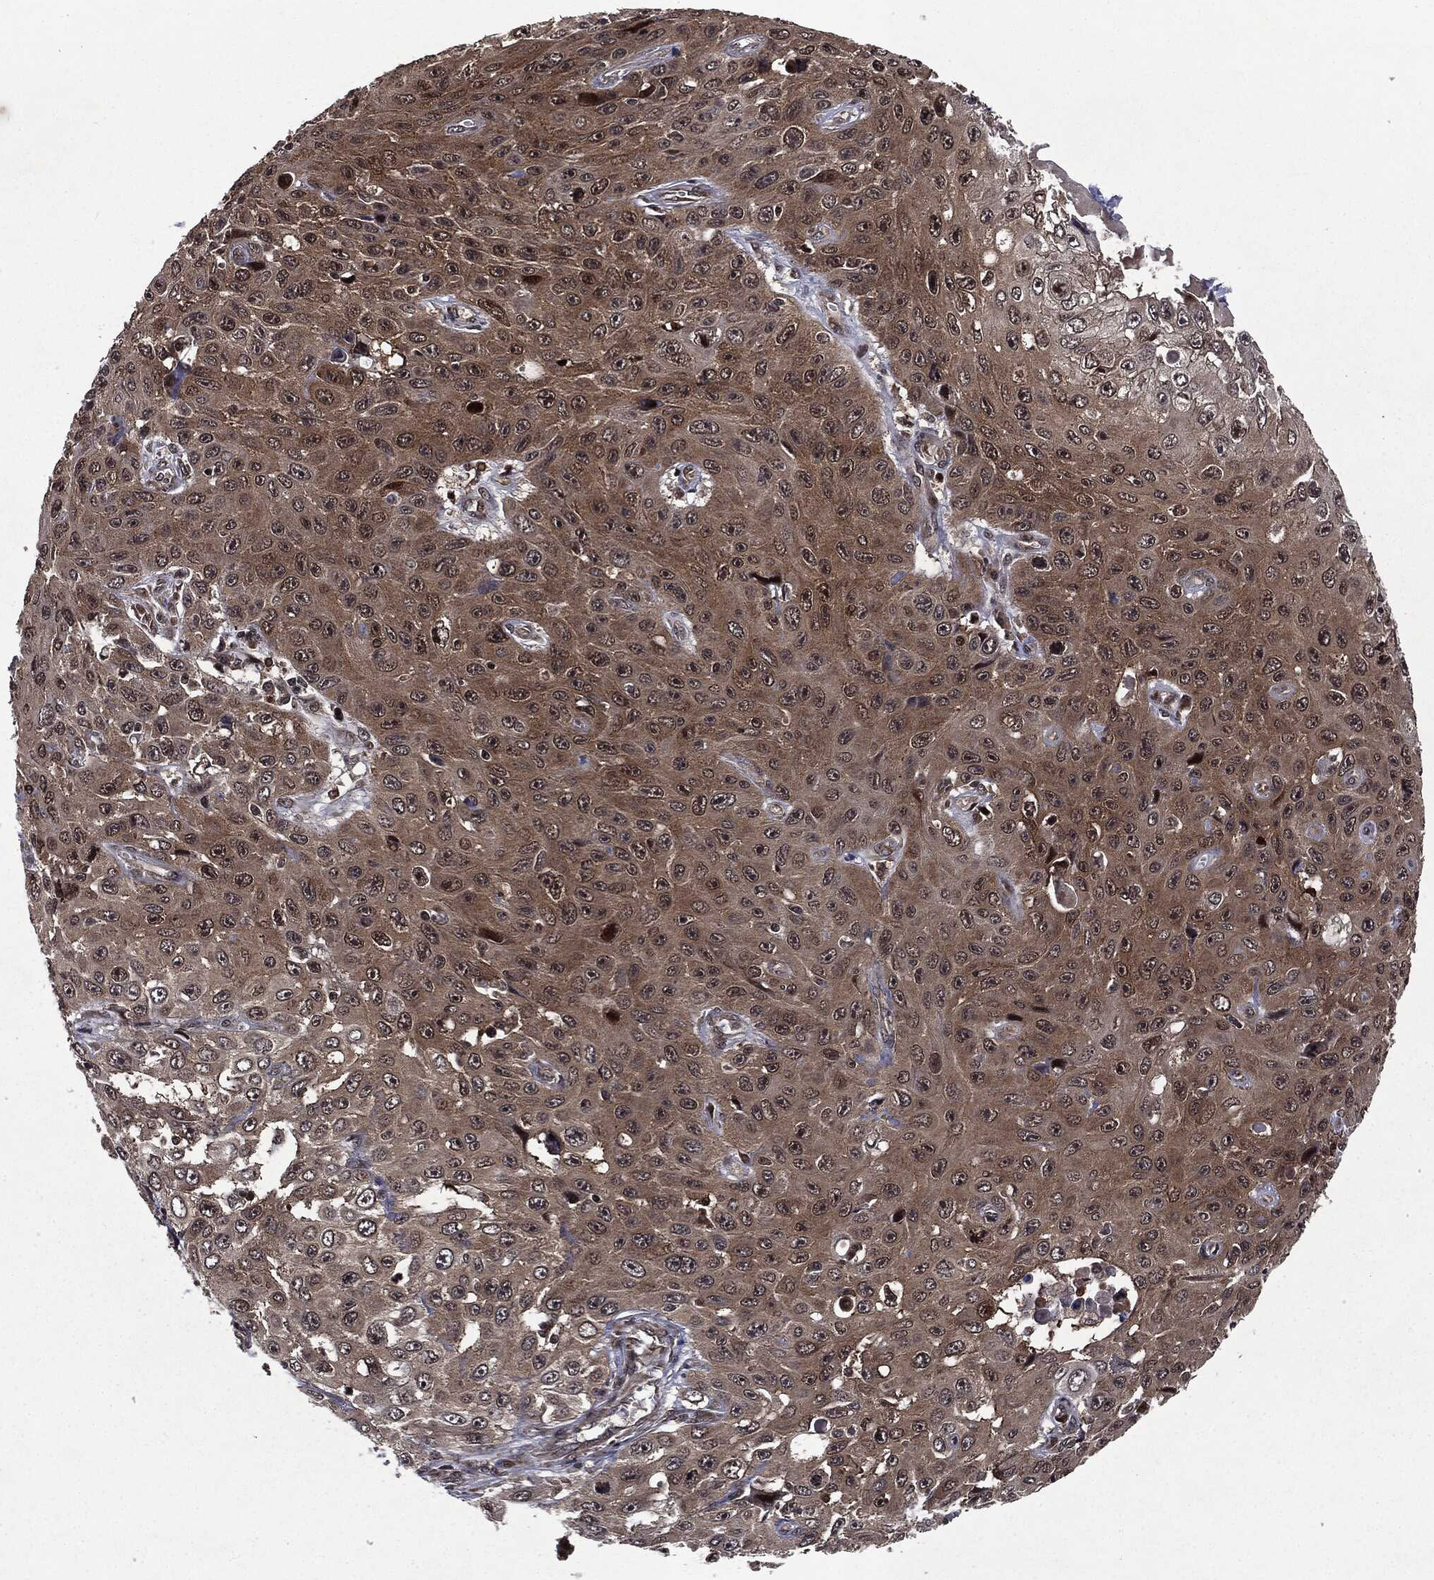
{"staining": {"intensity": "moderate", "quantity": "25%-75%", "location": "cytoplasmic/membranous,nuclear"}, "tissue": "skin cancer", "cell_type": "Tumor cells", "image_type": "cancer", "snomed": [{"axis": "morphology", "description": "Squamous cell carcinoma, NOS"}, {"axis": "topography", "description": "Skin"}], "caption": "This is a photomicrograph of immunohistochemistry (IHC) staining of skin cancer, which shows moderate positivity in the cytoplasmic/membranous and nuclear of tumor cells.", "gene": "STAU2", "patient": {"sex": "male", "age": 82}}